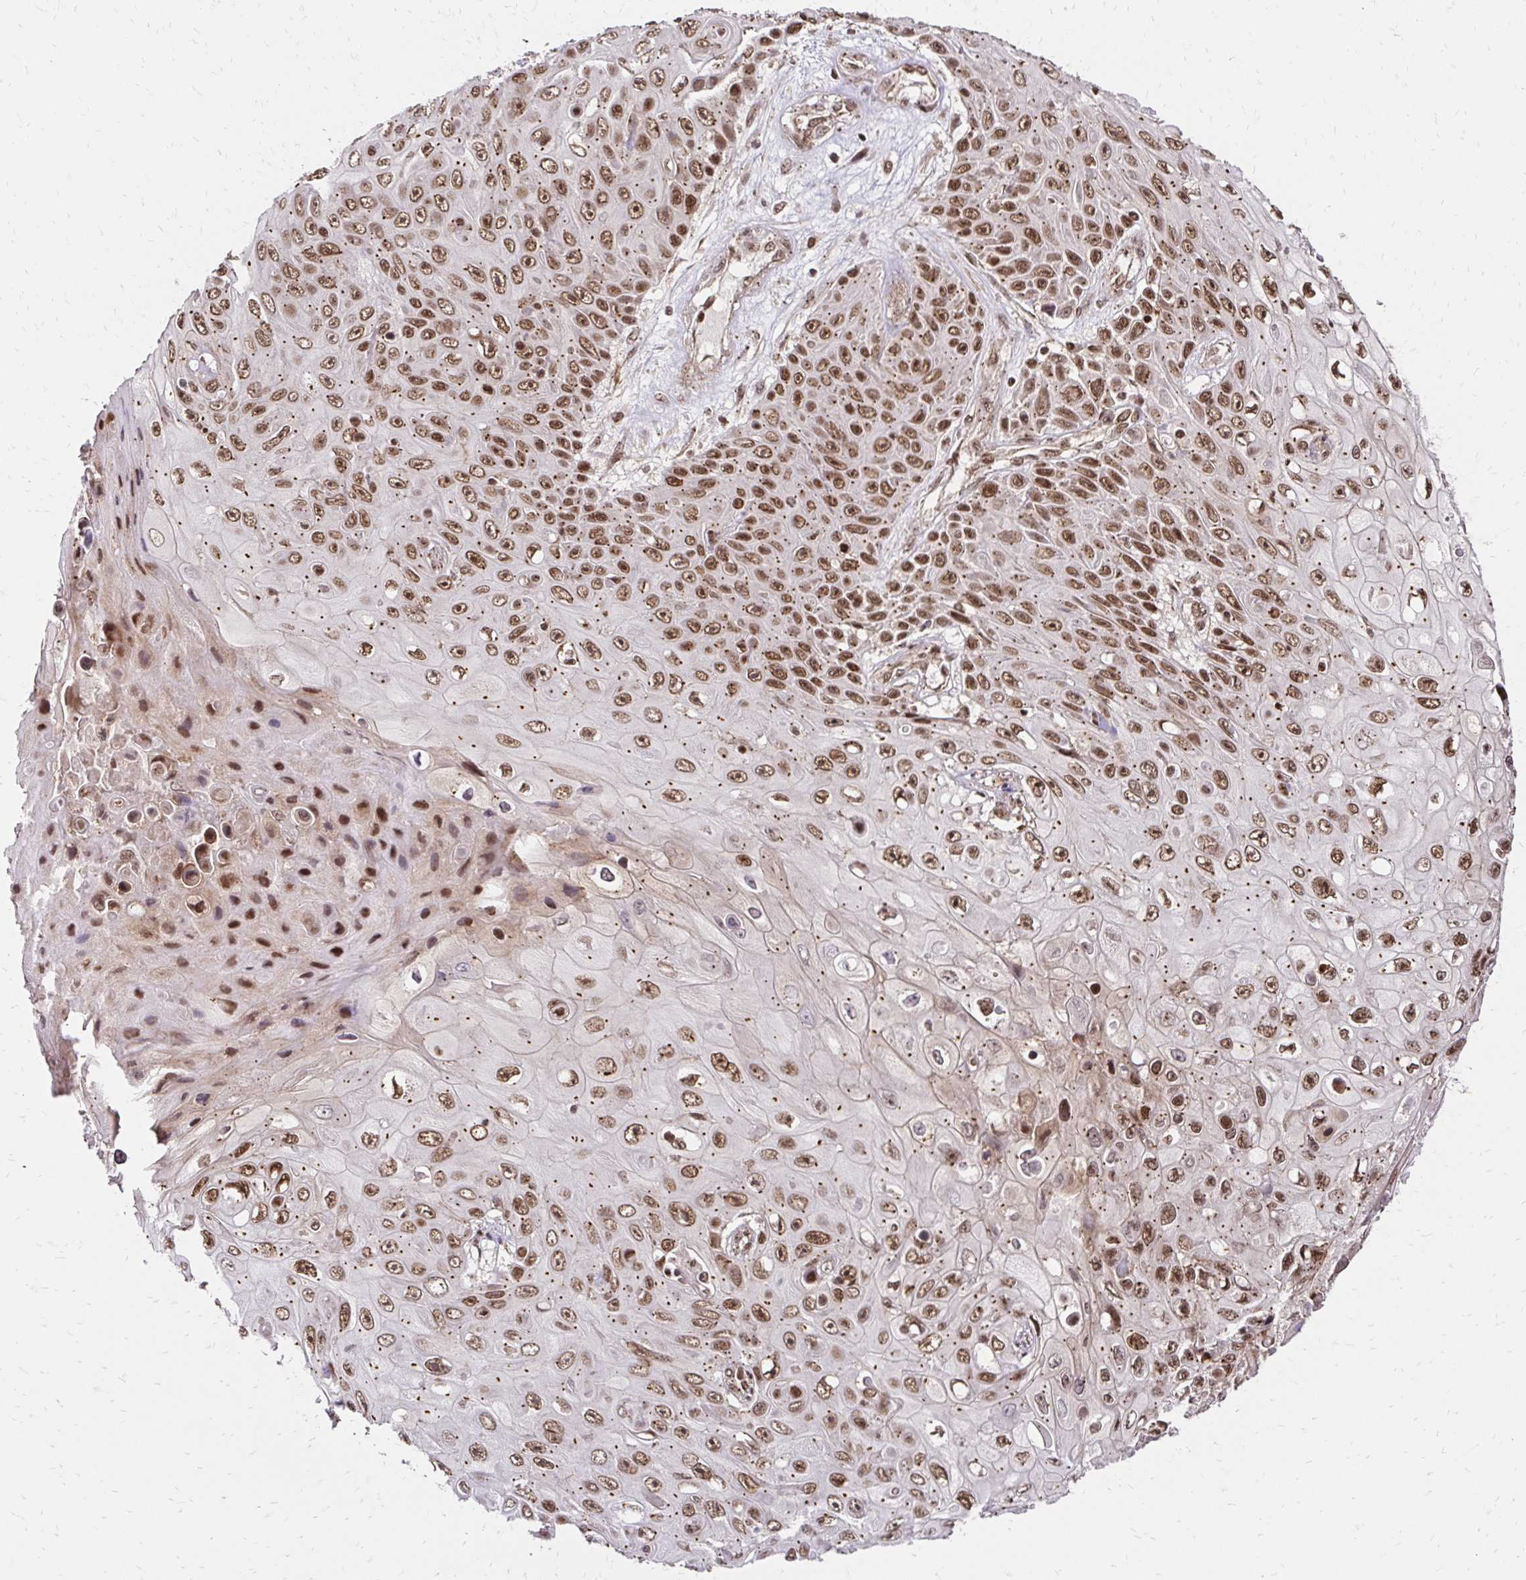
{"staining": {"intensity": "strong", "quantity": ">75%", "location": "cytoplasmic/membranous,nuclear"}, "tissue": "skin cancer", "cell_type": "Tumor cells", "image_type": "cancer", "snomed": [{"axis": "morphology", "description": "Squamous cell carcinoma, NOS"}, {"axis": "topography", "description": "Skin"}], "caption": "Immunohistochemistry (DAB (3,3'-diaminobenzidine)) staining of skin cancer (squamous cell carcinoma) exhibits strong cytoplasmic/membranous and nuclear protein staining in approximately >75% of tumor cells.", "gene": "GLYR1", "patient": {"sex": "male", "age": 82}}